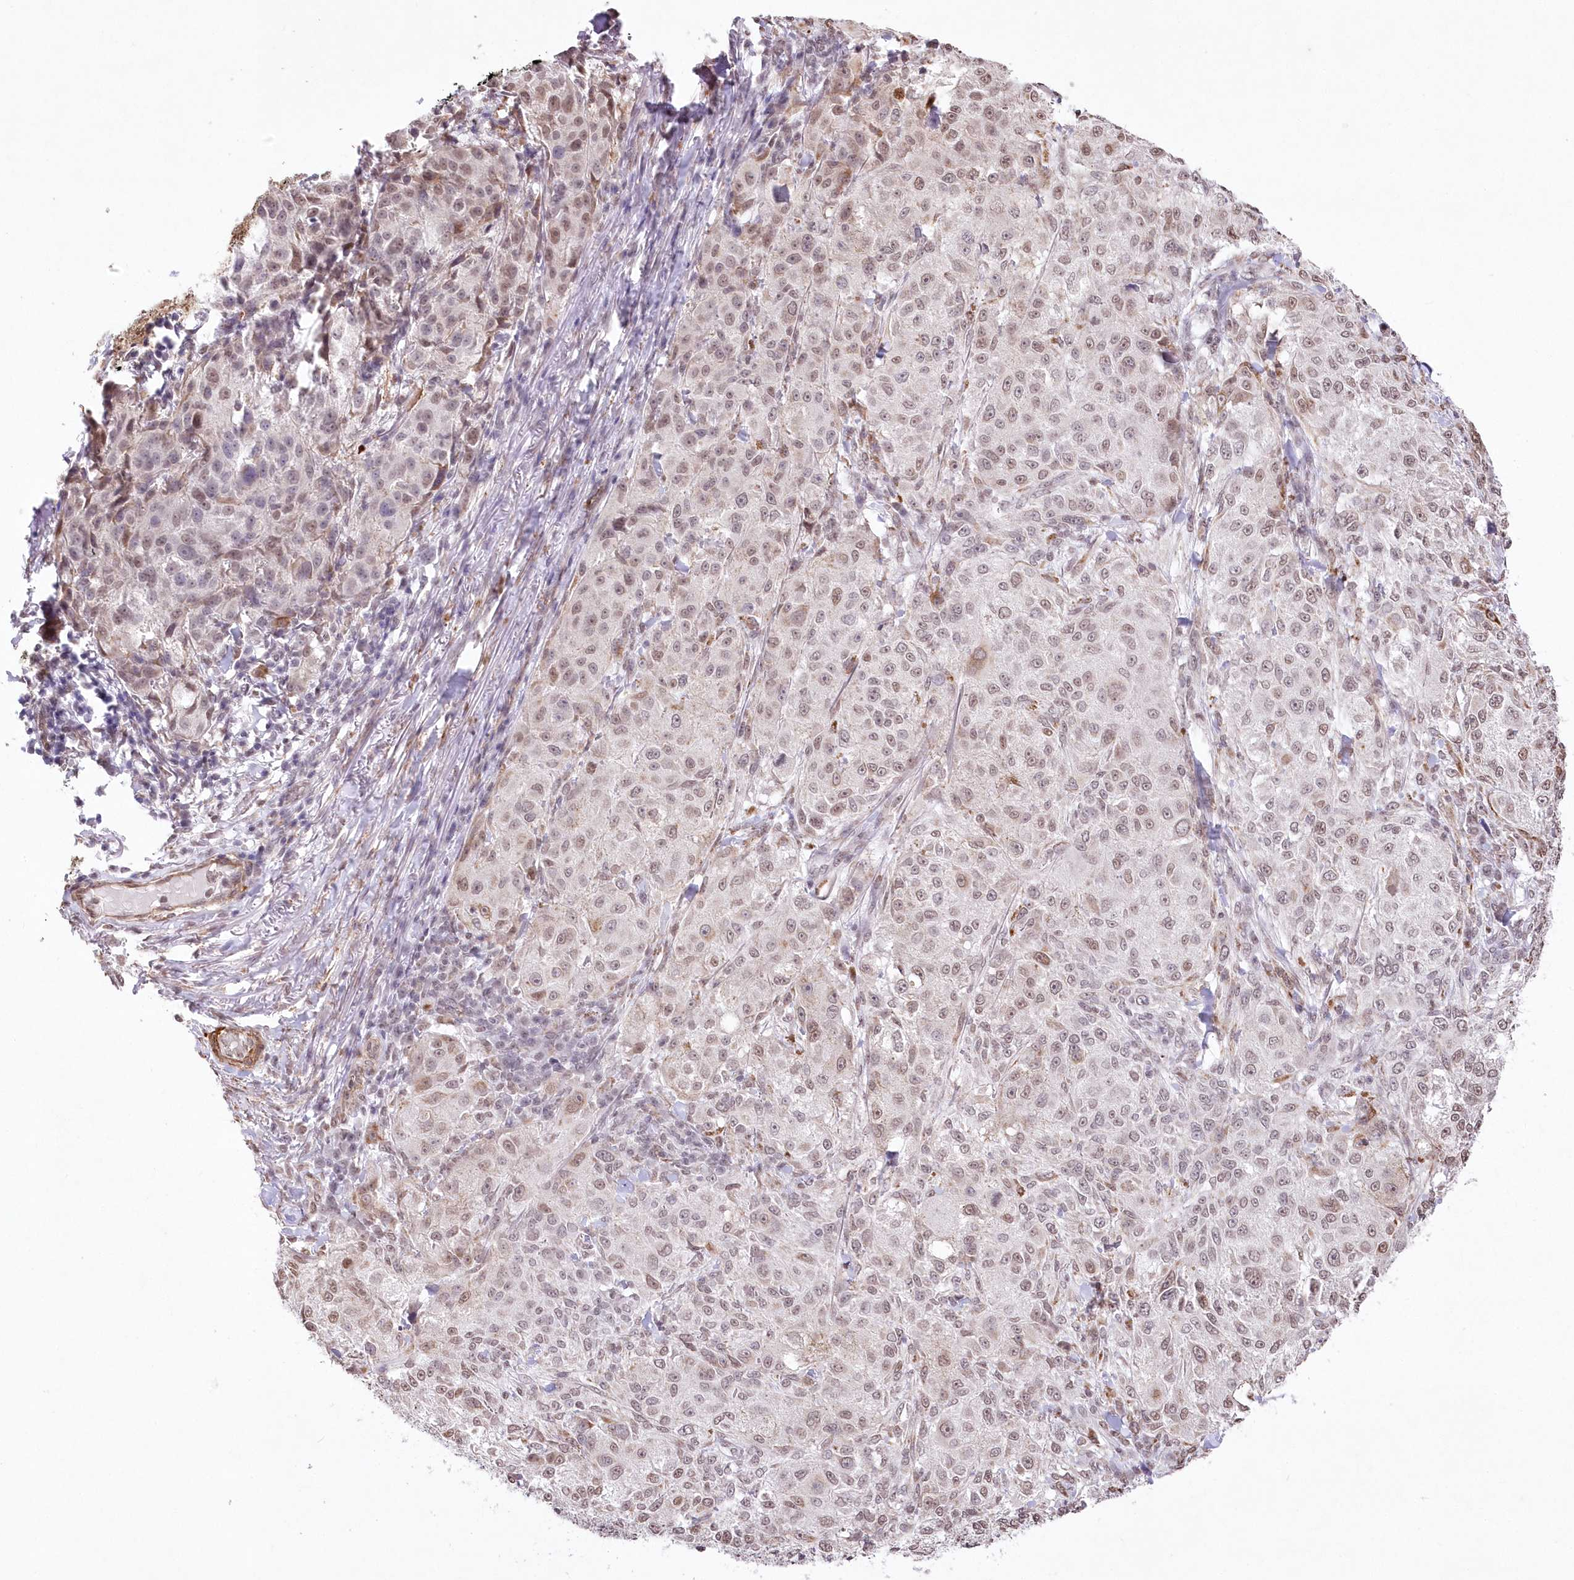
{"staining": {"intensity": "weak", "quantity": "<25%", "location": "nuclear"}, "tissue": "melanoma", "cell_type": "Tumor cells", "image_type": "cancer", "snomed": [{"axis": "morphology", "description": "Necrosis, NOS"}, {"axis": "morphology", "description": "Malignant melanoma, NOS"}, {"axis": "topography", "description": "Skin"}], "caption": "This is an immunohistochemistry histopathology image of human melanoma. There is no expression in tumor cells.", "gene": "RBM27", "patient": {"sex": "female", "age": 87}}